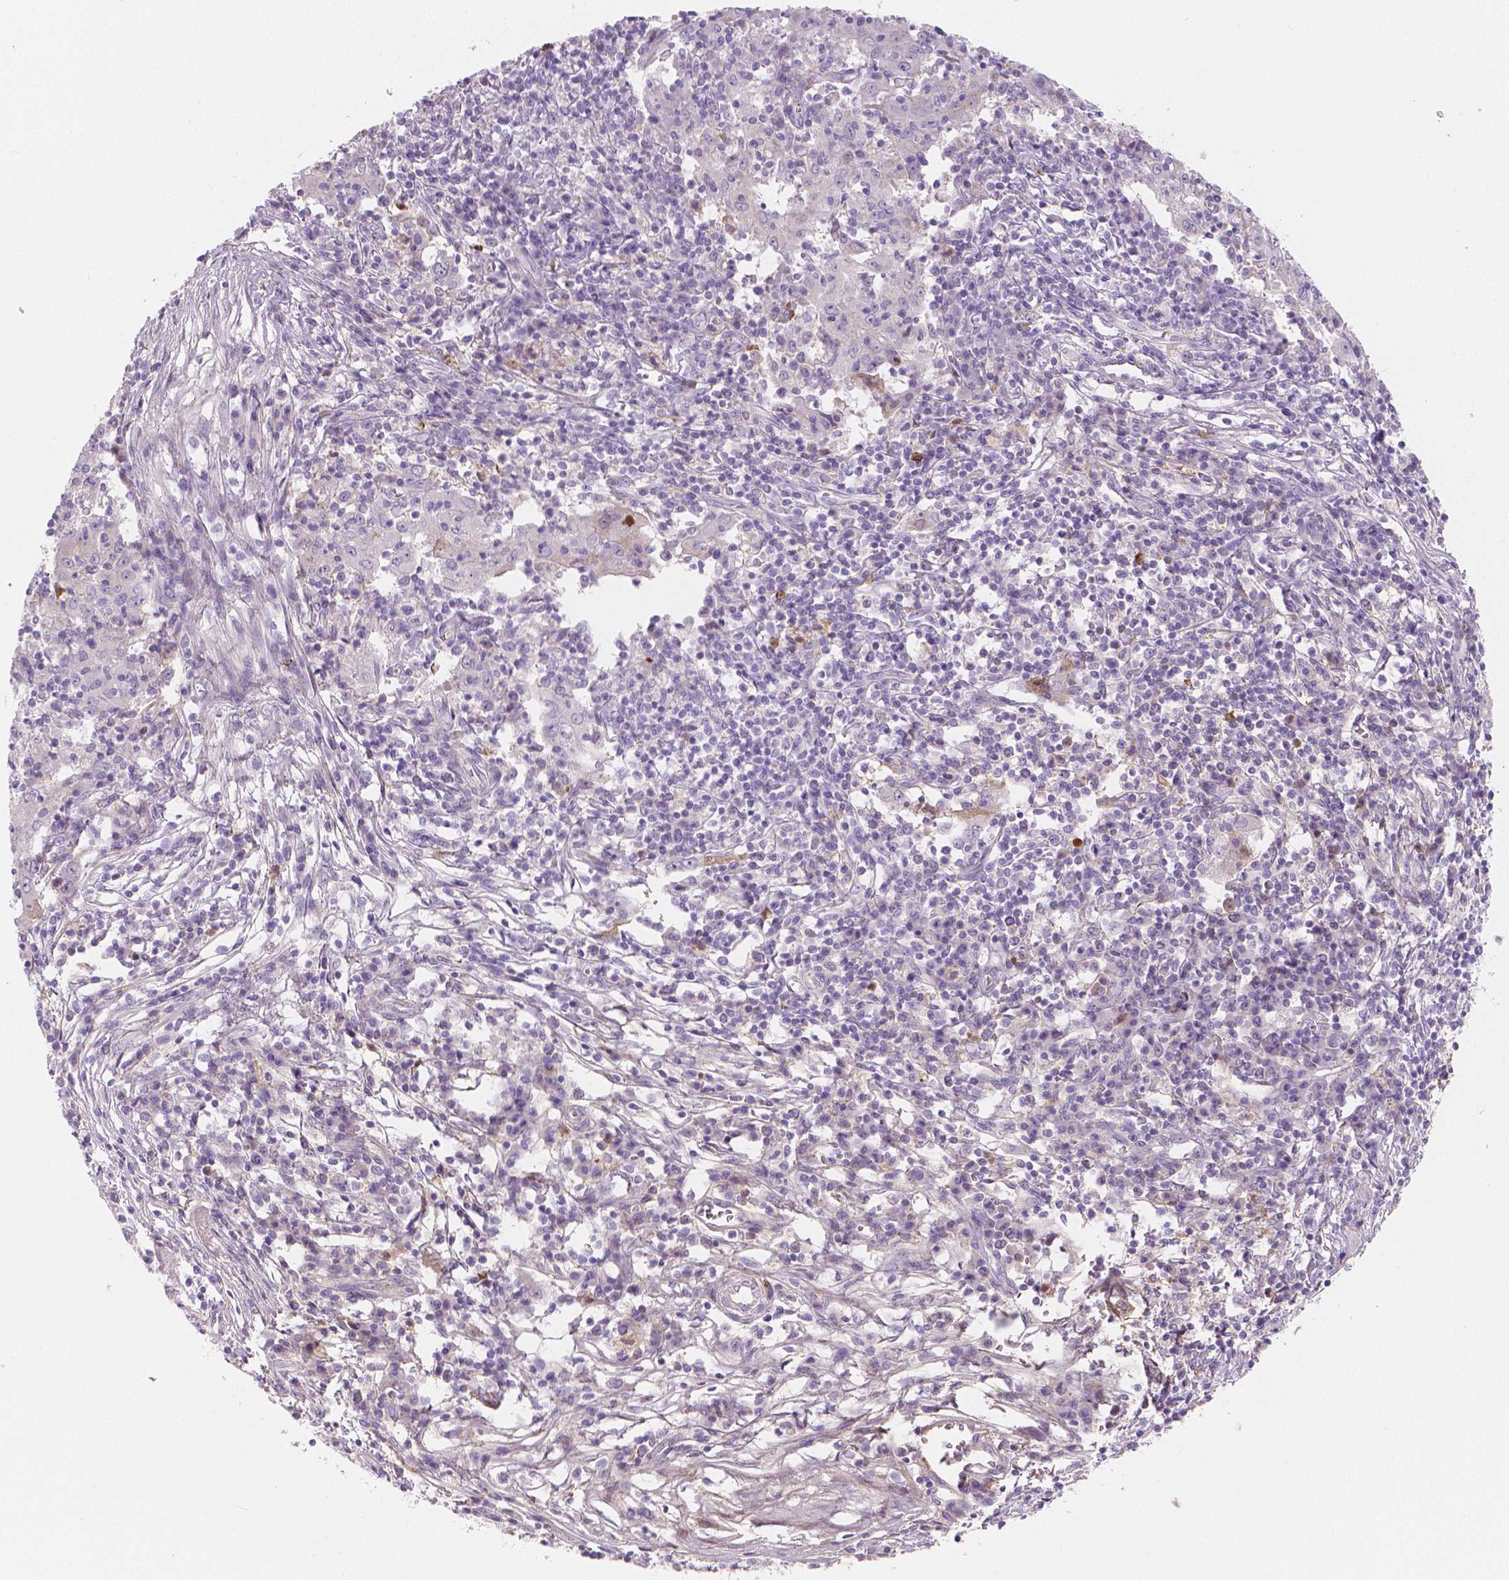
{"staining": {"intensity": "negative", "quantity": "none", "location": "none"}, "tissue": "pancreatic cancer", "cell_type": "Tumor cells", "image_type": "cancer", "snomed": [{"axis": "morphology", "description": "Adenocarcinoma, NOS"}, {"axis": "topography", "description": "Pancreas"}], "caption": "A photomicrograph of pancreatic cancer (adenocarcinoma) stained for a protein displays no brown staining in tumor cells.", "gene": "APOA4", "patient": {"sex": "male", "age": 63}}